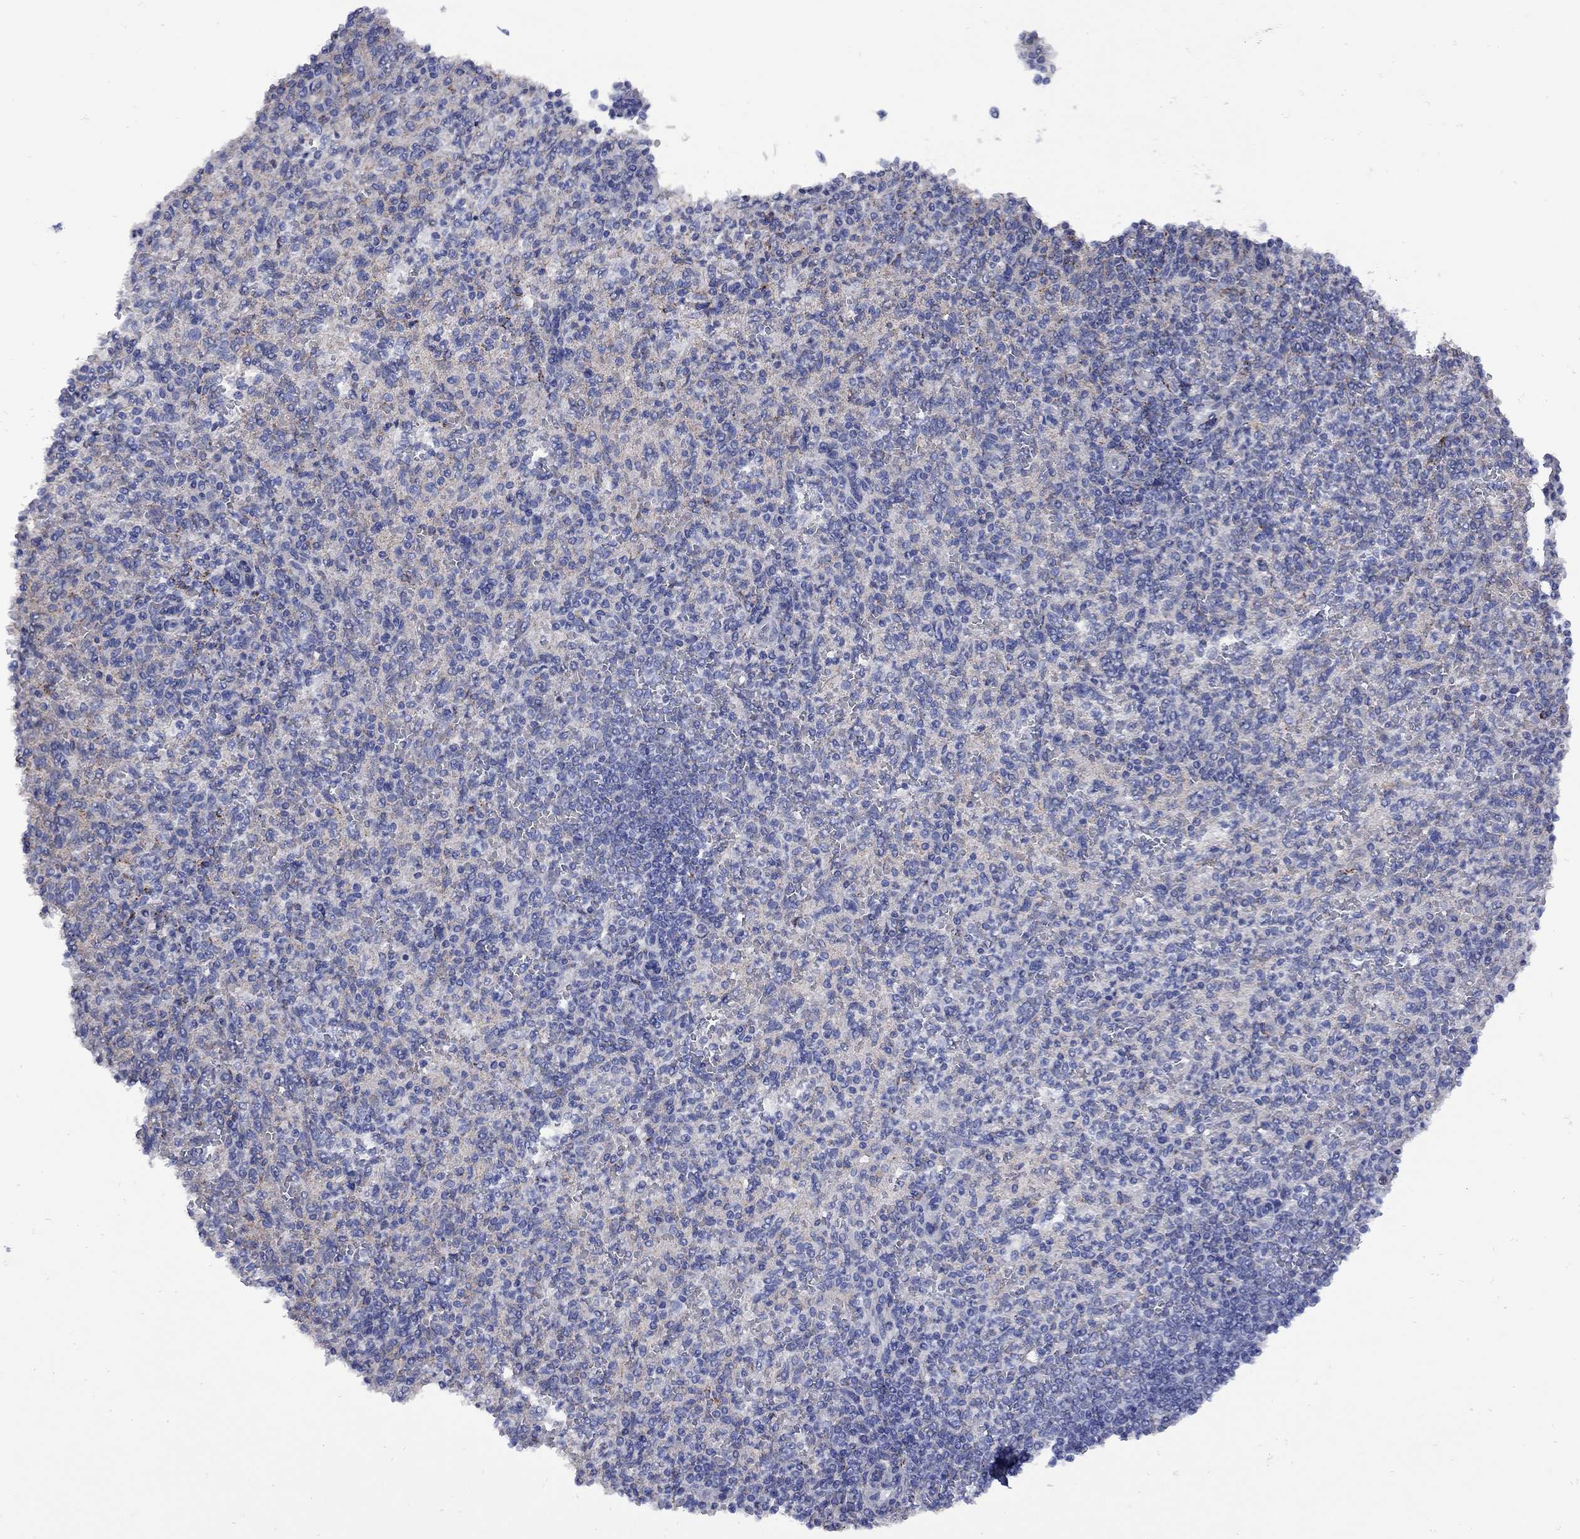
{"staining": {"intensity": "negative", "quantity": "none", "location": "none"}, "tissue": "spleen", "cell_type": "Cells in red pulp", "image_type": "normal", "snomed": [{"axis": "morphology", "description": "Normal tissue, NOS"}, {"axis": "topography", "description": "Spleen"}], "caption": "A photomicrograph of human spleen is negative for staining in cells in red pulp. (Immunohistochemistry (ihc), brightfield microscopy, high magnification).", "gene": "SESTD1", "patient": {"sex": "female", "age": 74}}